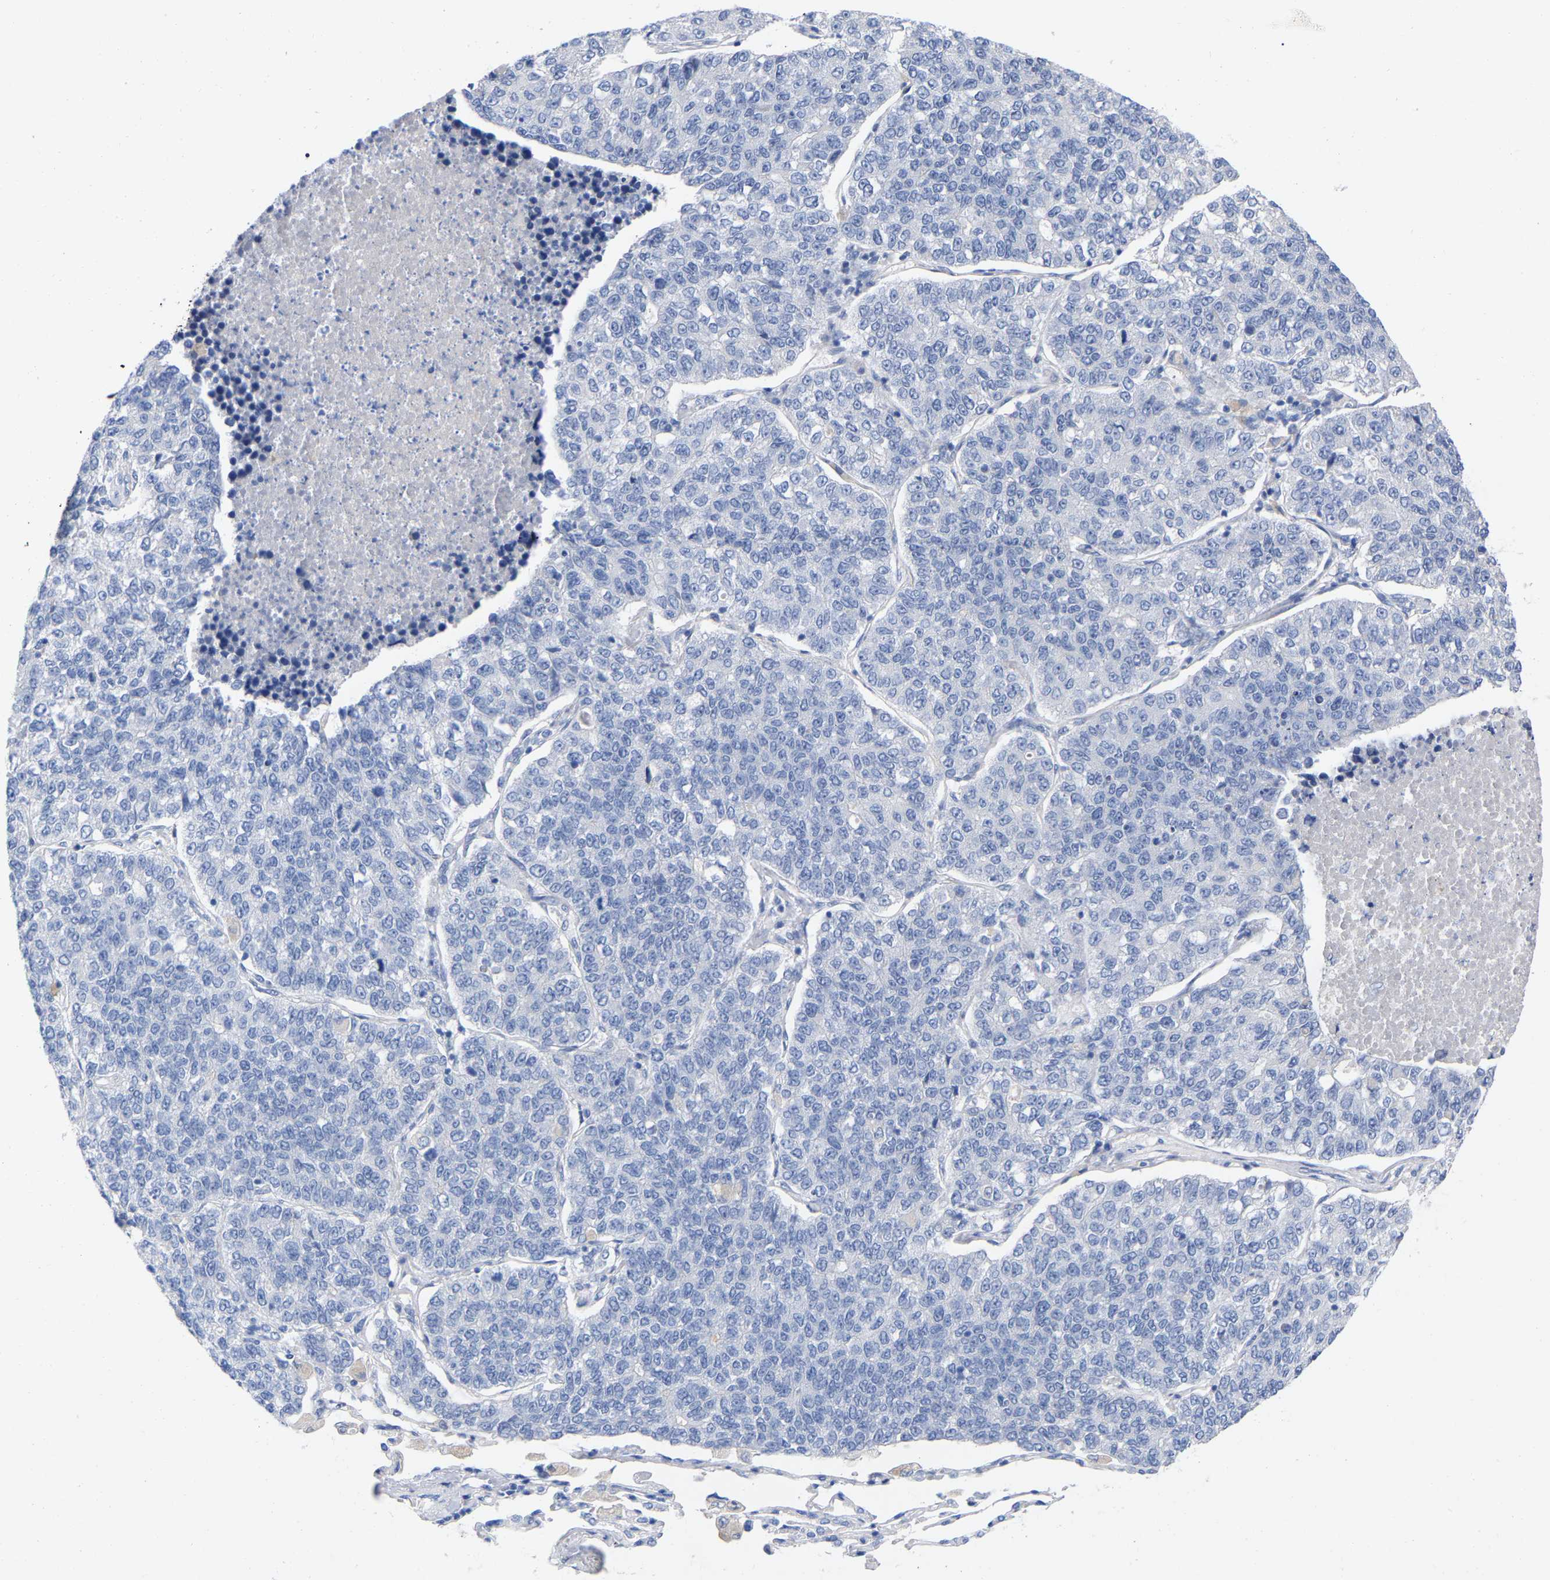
{"staining": {"intensity": "negative", "quantity": "none", "location": "none"}, "tissue": "lung cancer", "cell_type": "Tumor cells", "image_type": "cancer", "snomed": [{"axis": "morphology", "description": "Adenocarcinoma, NOS"}, {"axis": "topography", "description": "Lung"}], "caption": "Micrograph shows no protein staining in tumor cells of lung cancer tissue. (DAB IHC with hematoxylin counter stain).", "gene": "HAPLN1", "patient": {"sex": "male", "age": 49}}